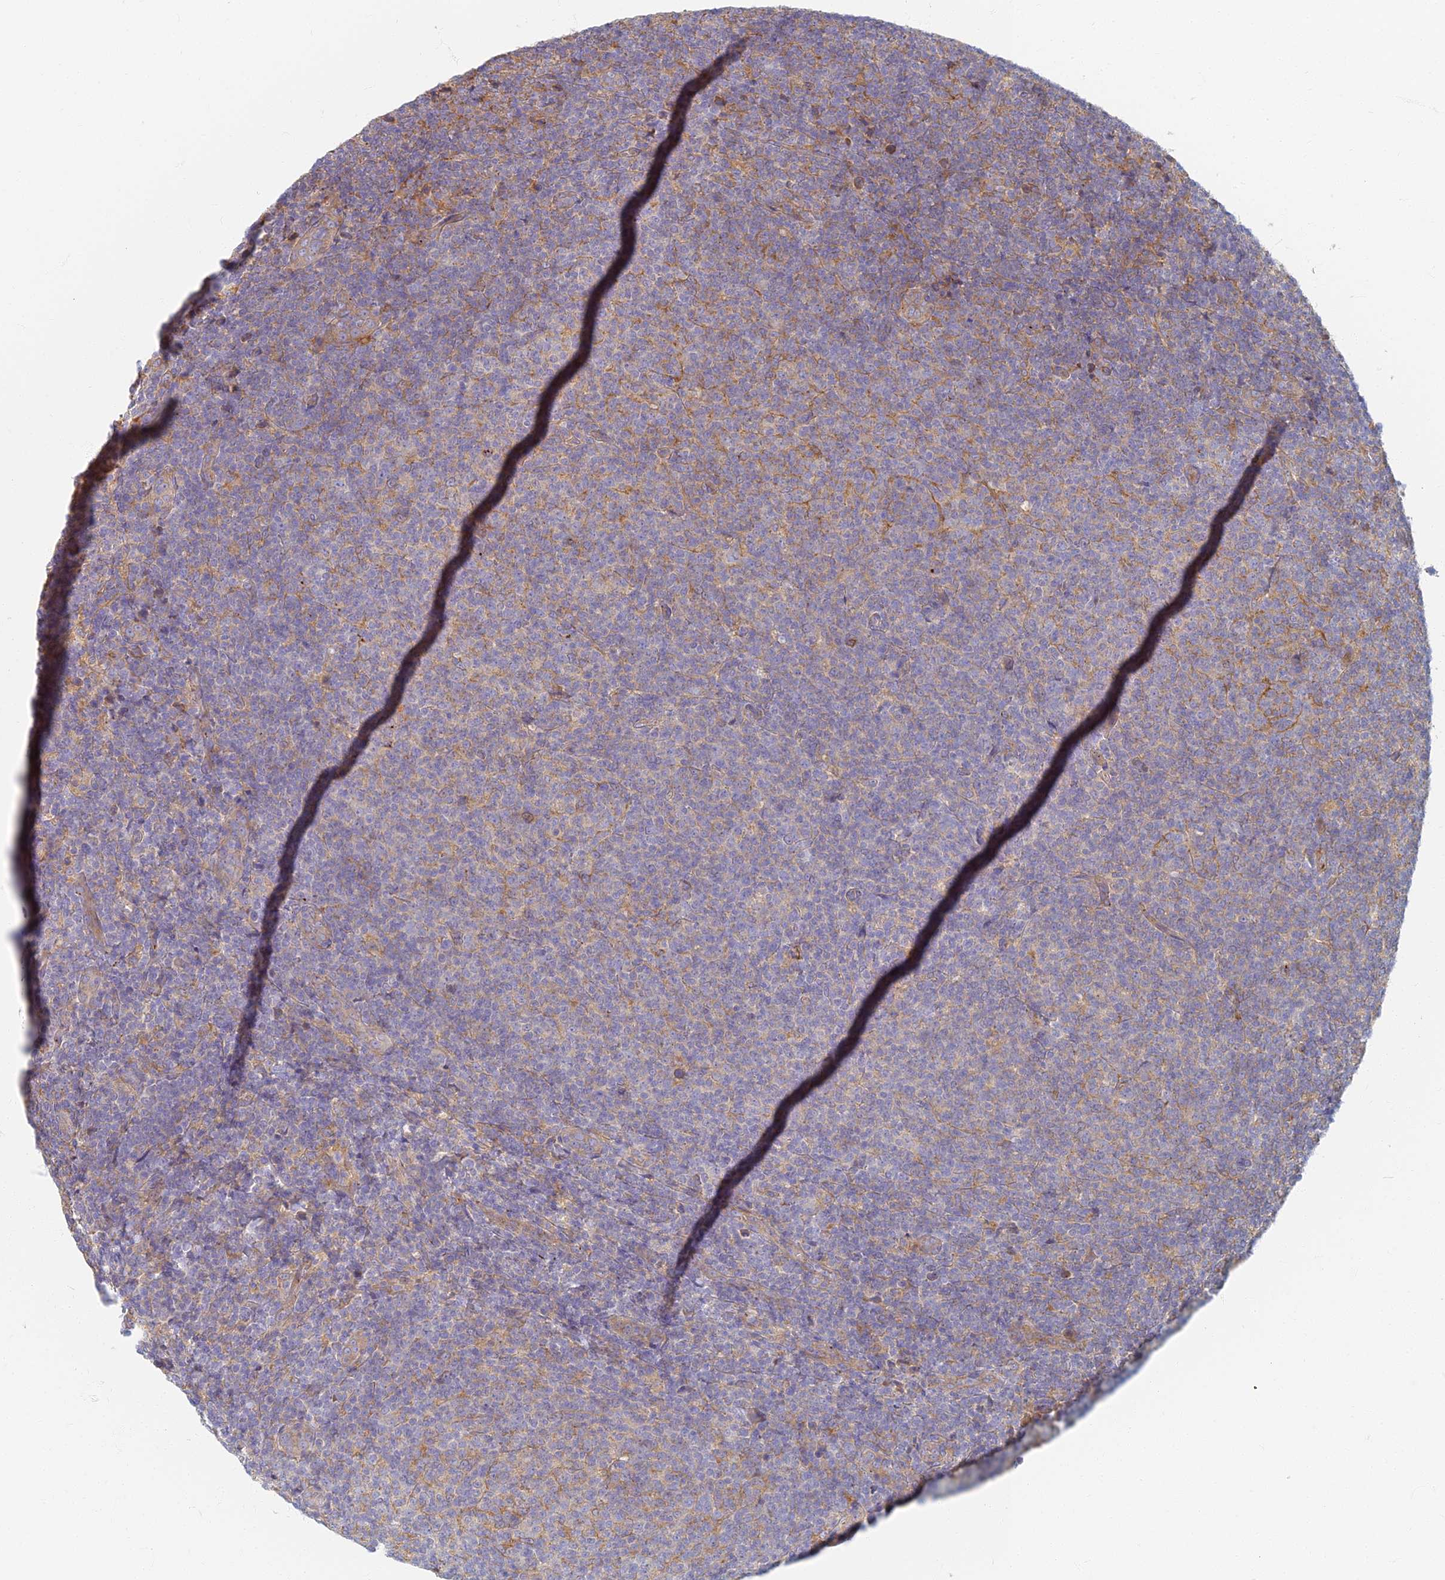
{"staining": {"intensity": "moderate", "quantity": "<25%", "location": "cytoplasmic/membranous"}, "tissue": "lymphoma", "cell_type": "Tumor cells", "image_type": "cancer", "snomed": [{"axis": "morphology", "description": "Malignant lymphoma, non-Hodgkin's type, Low grade"}, {"axis": "topography", "description": "Lymph node"}], "caption": "Protein staining exhibits moderate cytoplasmic/membranous staining in approximately <25% of tumor cells in low-grade malignant lymphoma, non-Hodgkin's type.", "gene": "RBSN", "patient": {"sex": "male", "age": 66}}